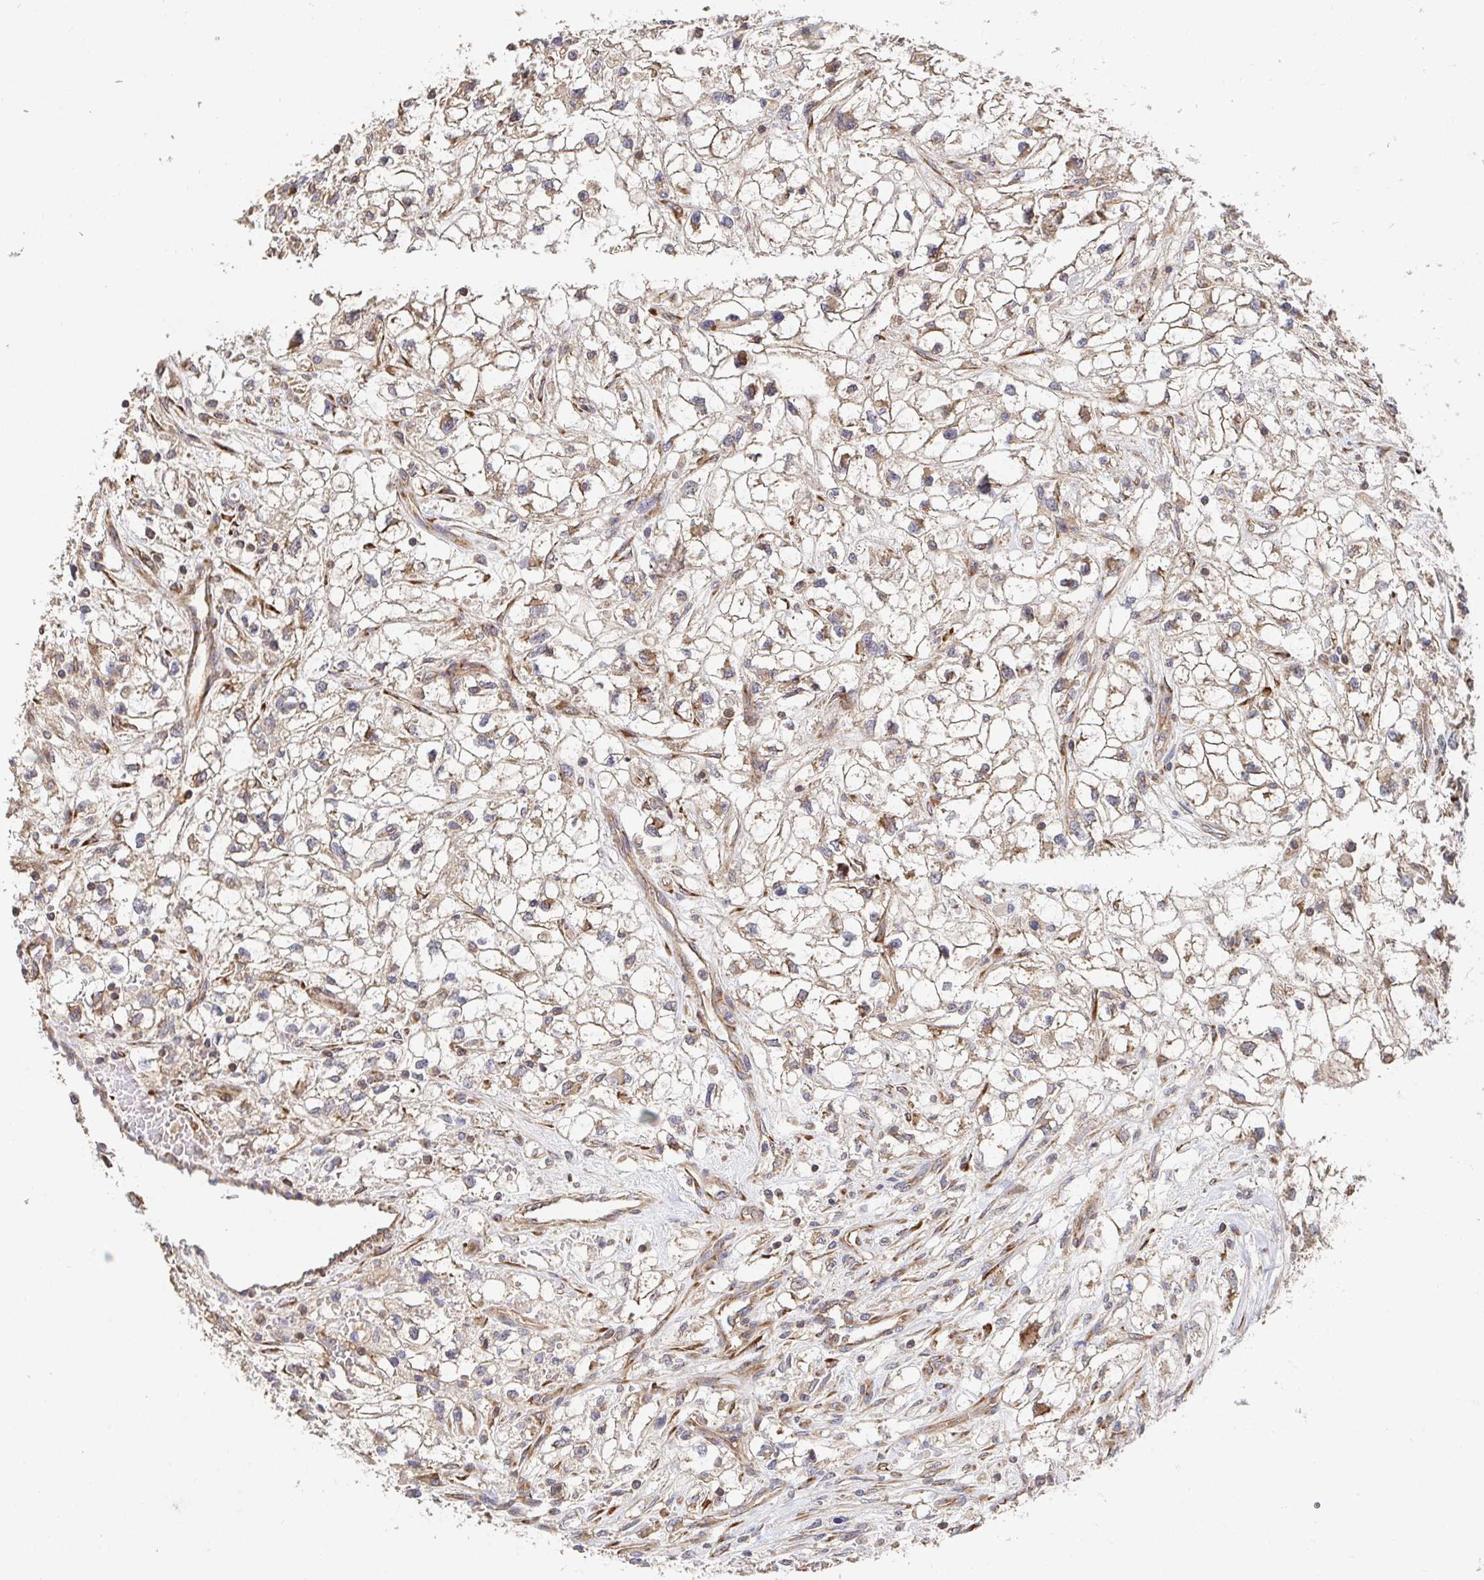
{"staining": {"intensity": "moderate", "quantity": "<25%", "location": "cytoplasmic/membranous"}, "tissue": "renal cancer", "cell_type": "Tumor cells", "image_type": "cancer", "snomed": [{"axis": "morphology", "description": "Adenocarcinoma, NOS"}, {"axis": "topography", "description": "Kidney"}], "caption": "A histopathology image of renal cancer stained for a protein exhibits moderate cytoplasmic/membranous brown staining in tumor cells.", "gene": "APBB1", "patient": {"sex": "male", "age": 59}}